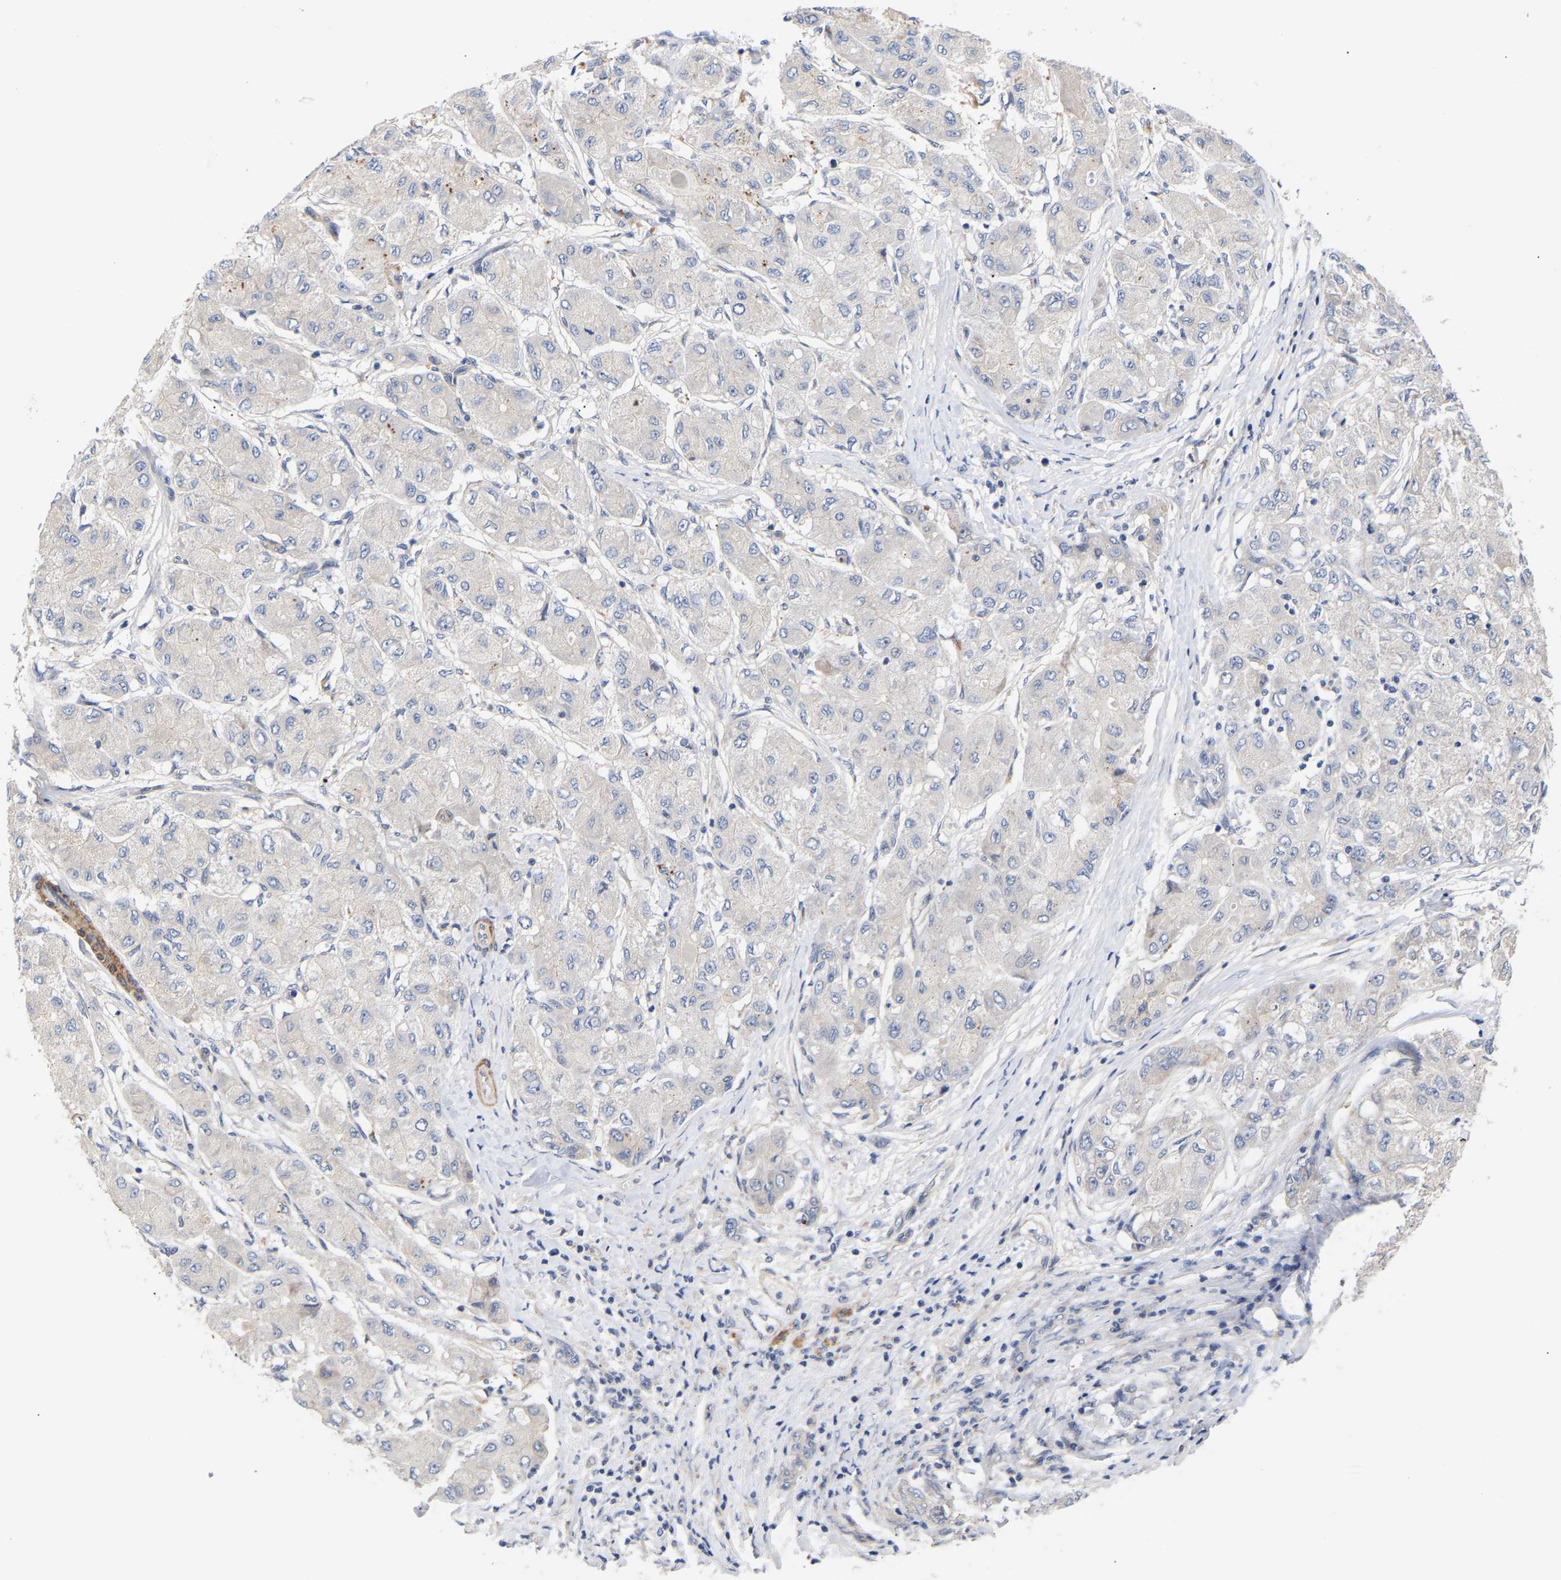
{"staining": {"intensity": "negative", "quantity": "none", "location": "none"}, "tissue": "liver cancer", "cell_type": "Tumor cells", "image_type": "cancer", "snomed": [{"axis": "morphology", "description": "Carcinoma, Hepatocellular, NOS"}, {"axis": "topography", "description": "Liver"}], "caption": "The immunohistochemistry micrograph has no significant staining in tumor cells of liver cancer (hepatocellular carcinoma) tissue.", "gene": "KASH5", "patient": {"sex": "male", "age": 80}}